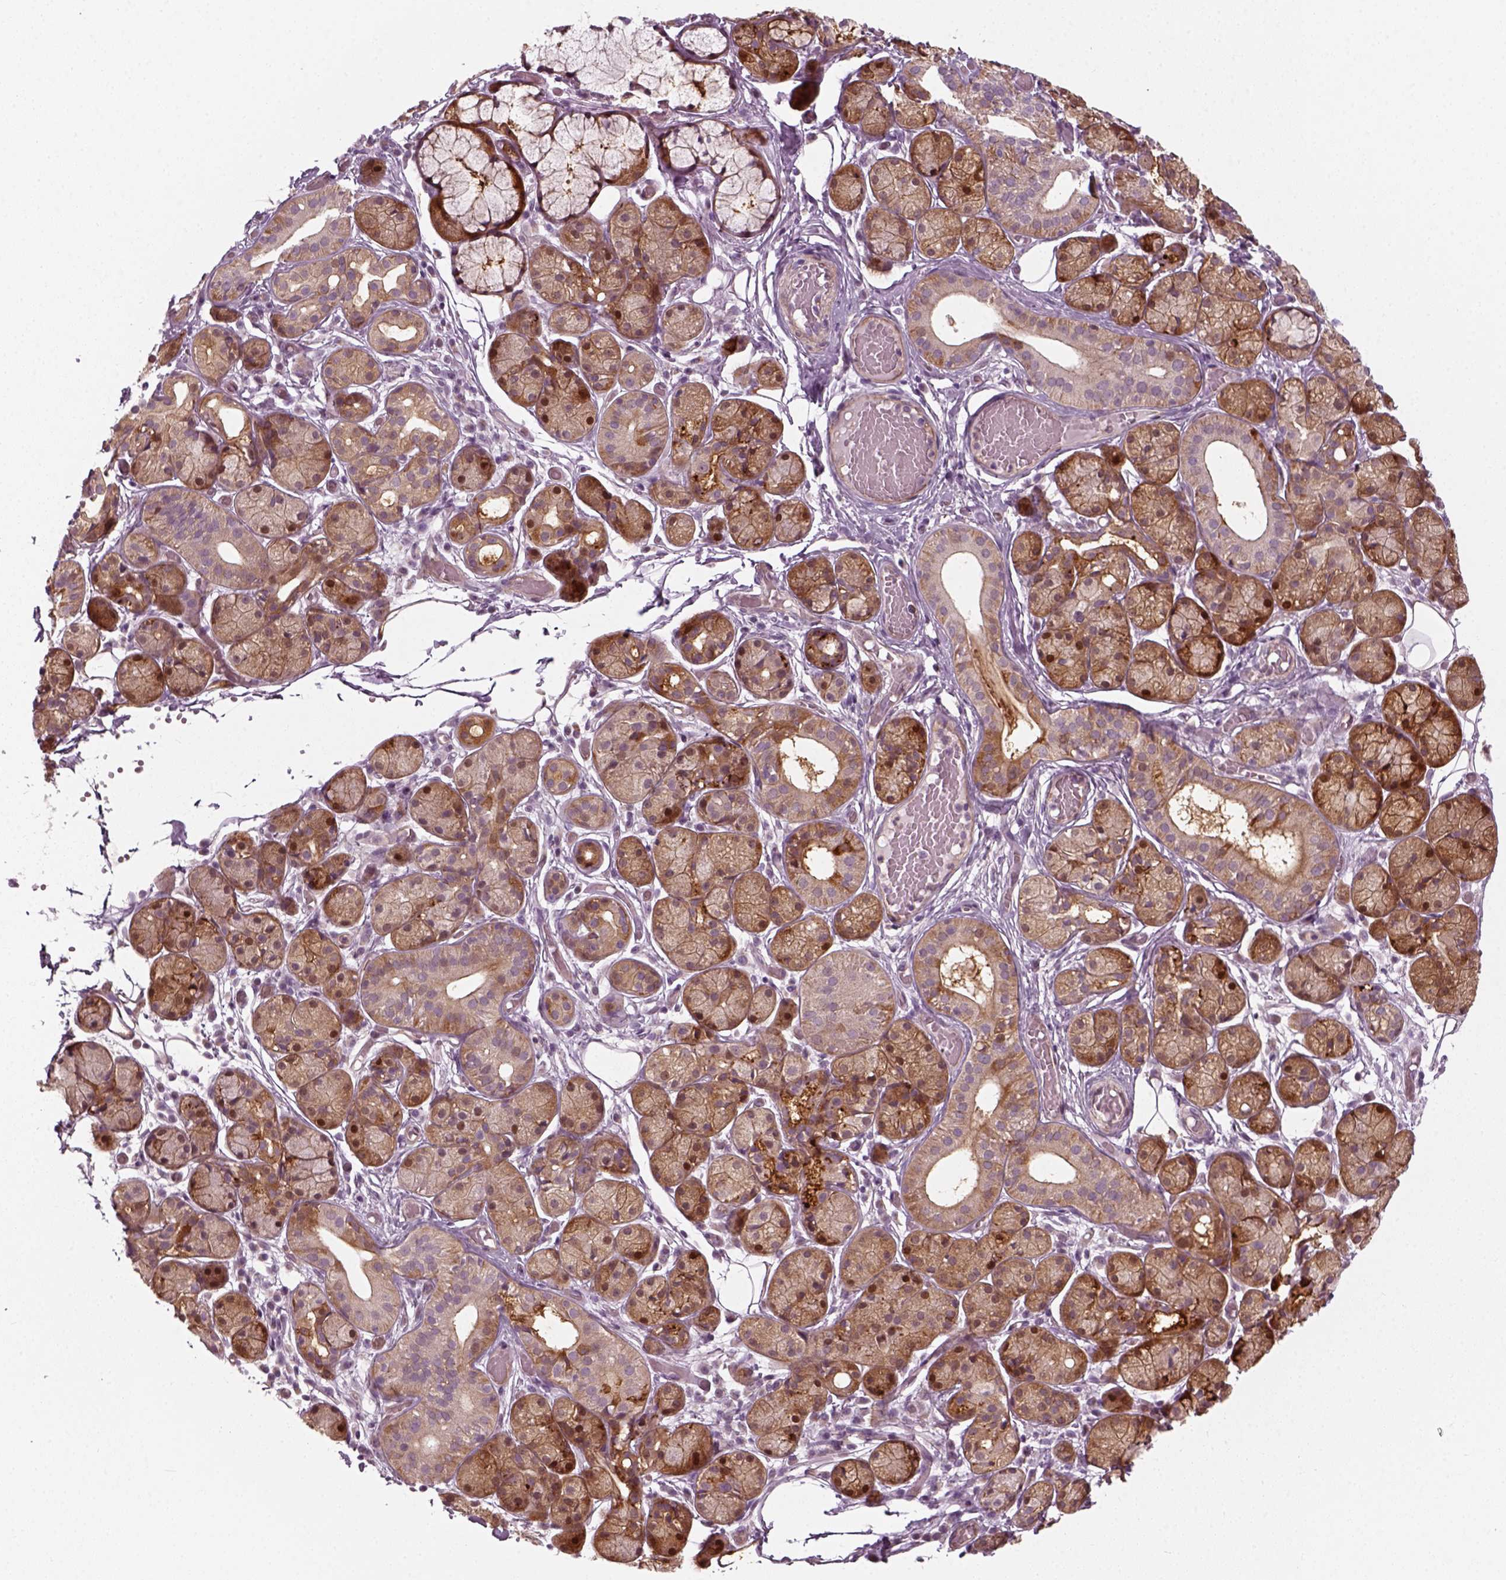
{"staining": {"intensity": "moderate", "quantity": ">75%", "location": "cytoplasmic/membranous,nuclear"}, "tissue": "salivary gland", "cell_type": "Glandular cells", "image_type": "normal", "snomed": [{"axis": "morphology", "description": "Normal tissue, NOS"}, {"axis": "topography", "description": "Salivary gland"}, {"axis": "topography", "description": "Peripheral nerve tissue"}], "caption": "Immunohistochemical staining of unremarkable salivary gland displays moderate cytoplasmic/membranous,nuclear protein staining in approximately >75% of glandular cells.", "gene": "DNASE1L1", "patient": {"sex": "male", "age": 71}}